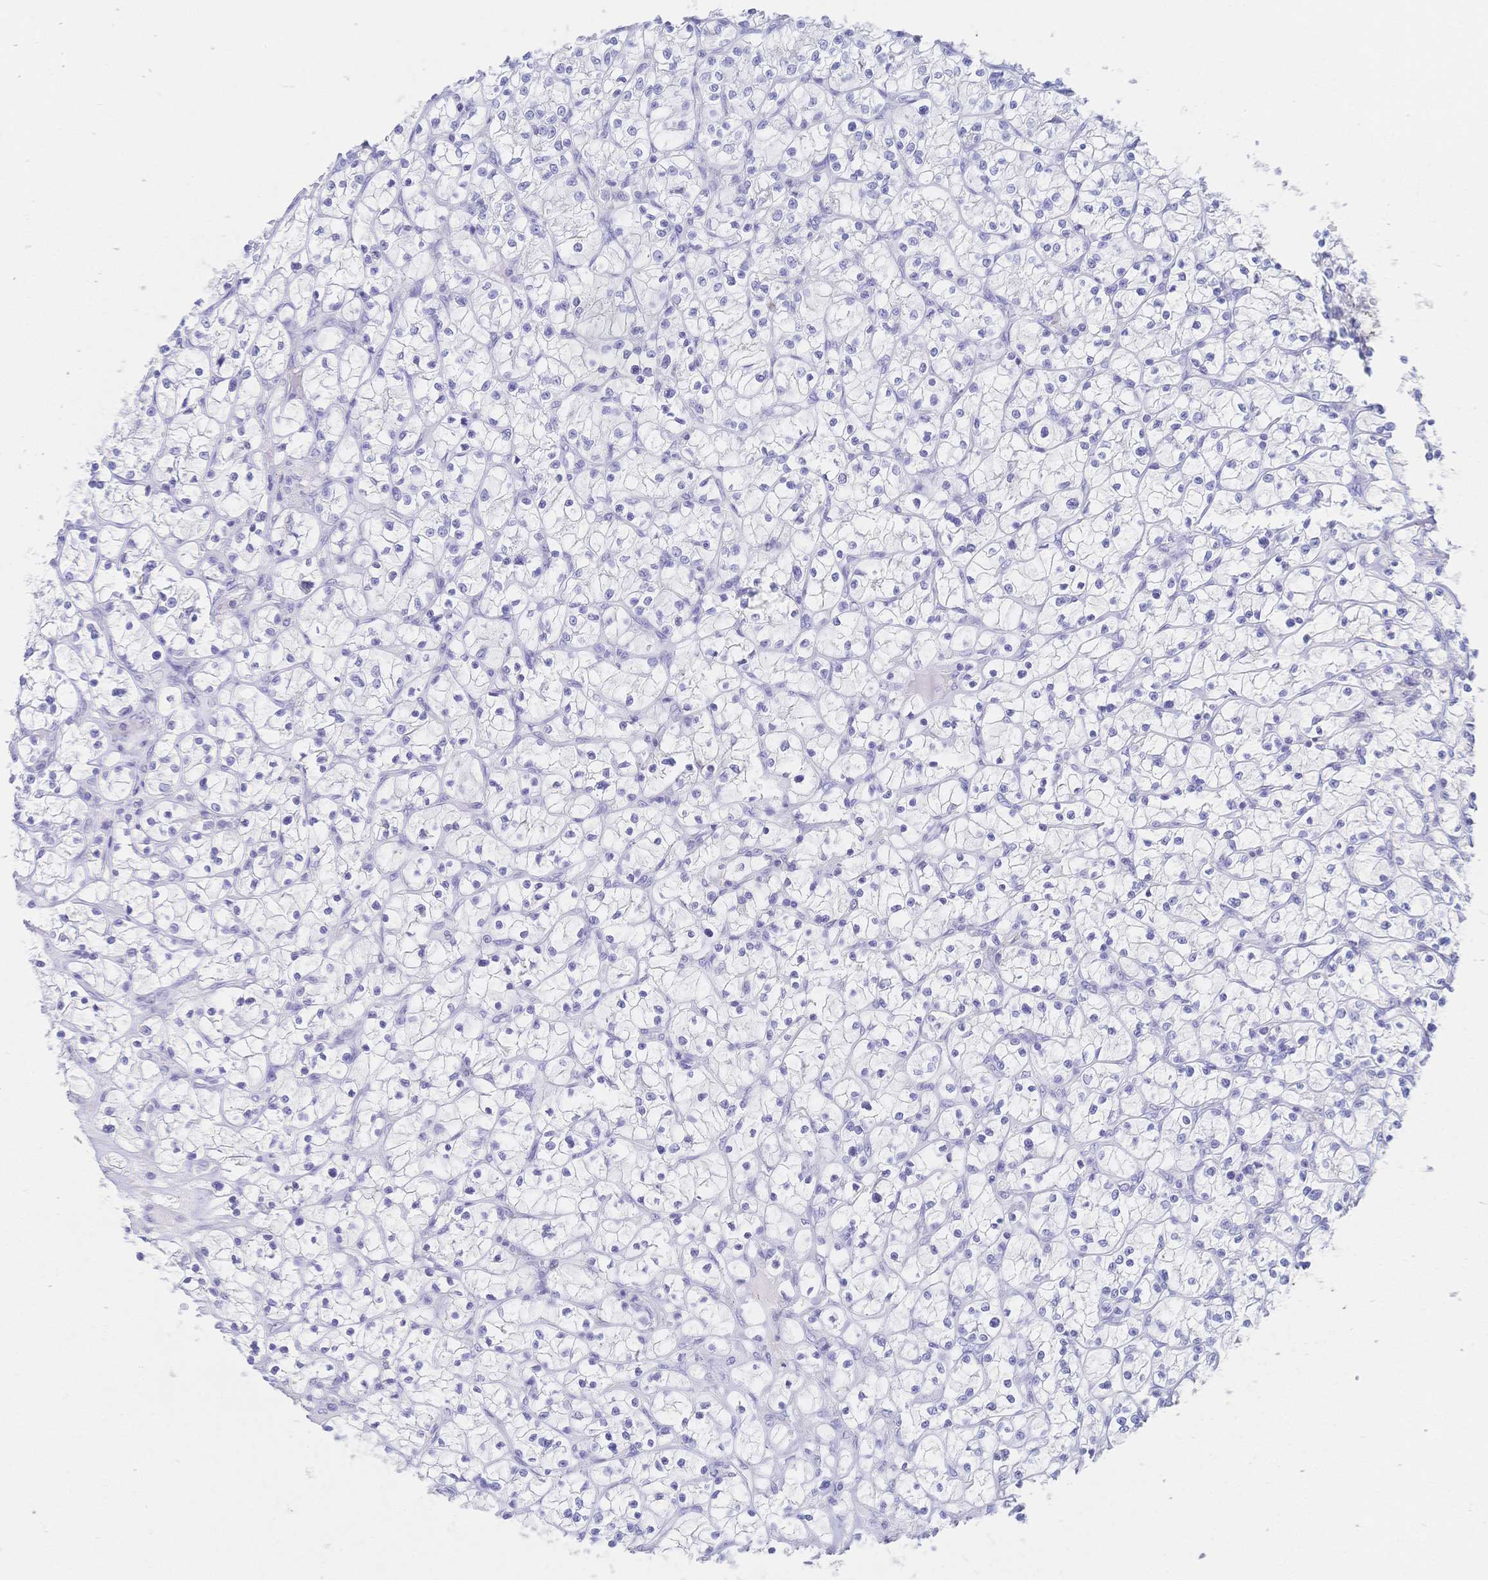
{"staining": {"intensity": "negative", "quantity": "none", "location": "none"}, "tissue": "renal cancer", "cell_type": "Tumor cells", "image_type": "cancer", "snomed": [{"axis": "morphology", "description": "Adenocarcinoma, NOS"}, {"axis": "topography", "description": "Kidney"}], "caption": "A high-resolution photomicrograph shows IHC staining of renal cancer (adenocarcinoma), which displays no significant staining in tumor cells.", "gene": "RRM1", "patient": {"sex": "female", "age": 64}}